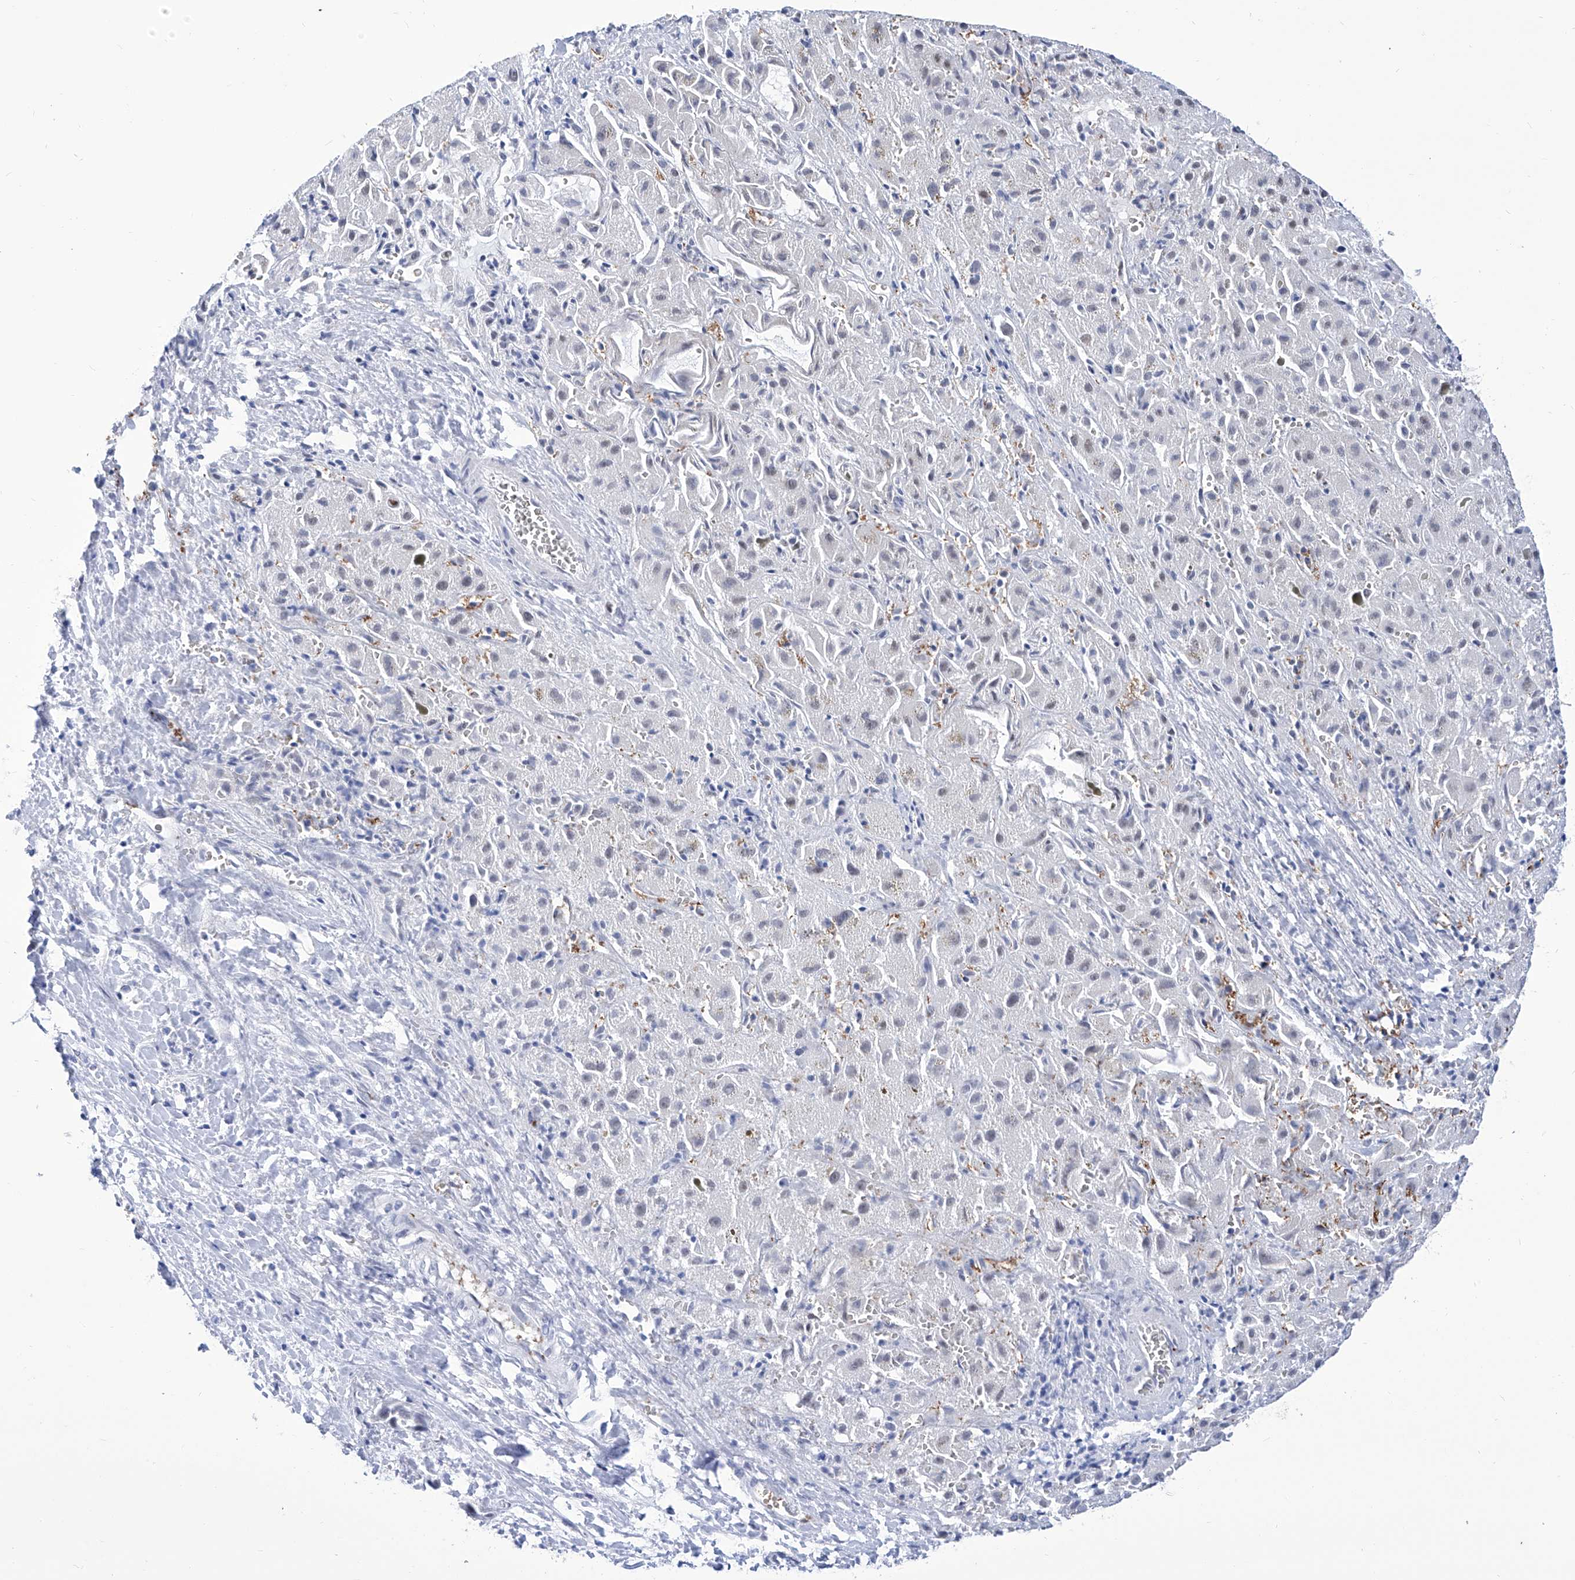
{"staining": {"intensity": "negative", "quantity": "none", "location": "none"}, "tissue": "liver cancer", "cell_type": "Tumor cells", "image_type": "cancer", "snomed": [{"axis": "morphology", "description": "Cholangiocarcinoma"}, {"axis": "topography", "description": "Liver"}], "caption": "Immunohistochemistry of liver cholangiocarcinoma reveals no expression in tumor cells. (Stains: DAB immunohistochemistry (IHC) with hematoxylin counter stain, Microscopy: brightfield microscopy at high magnification).", "gene": "SART1", "patient": {"sex": "female", "age": 52}}